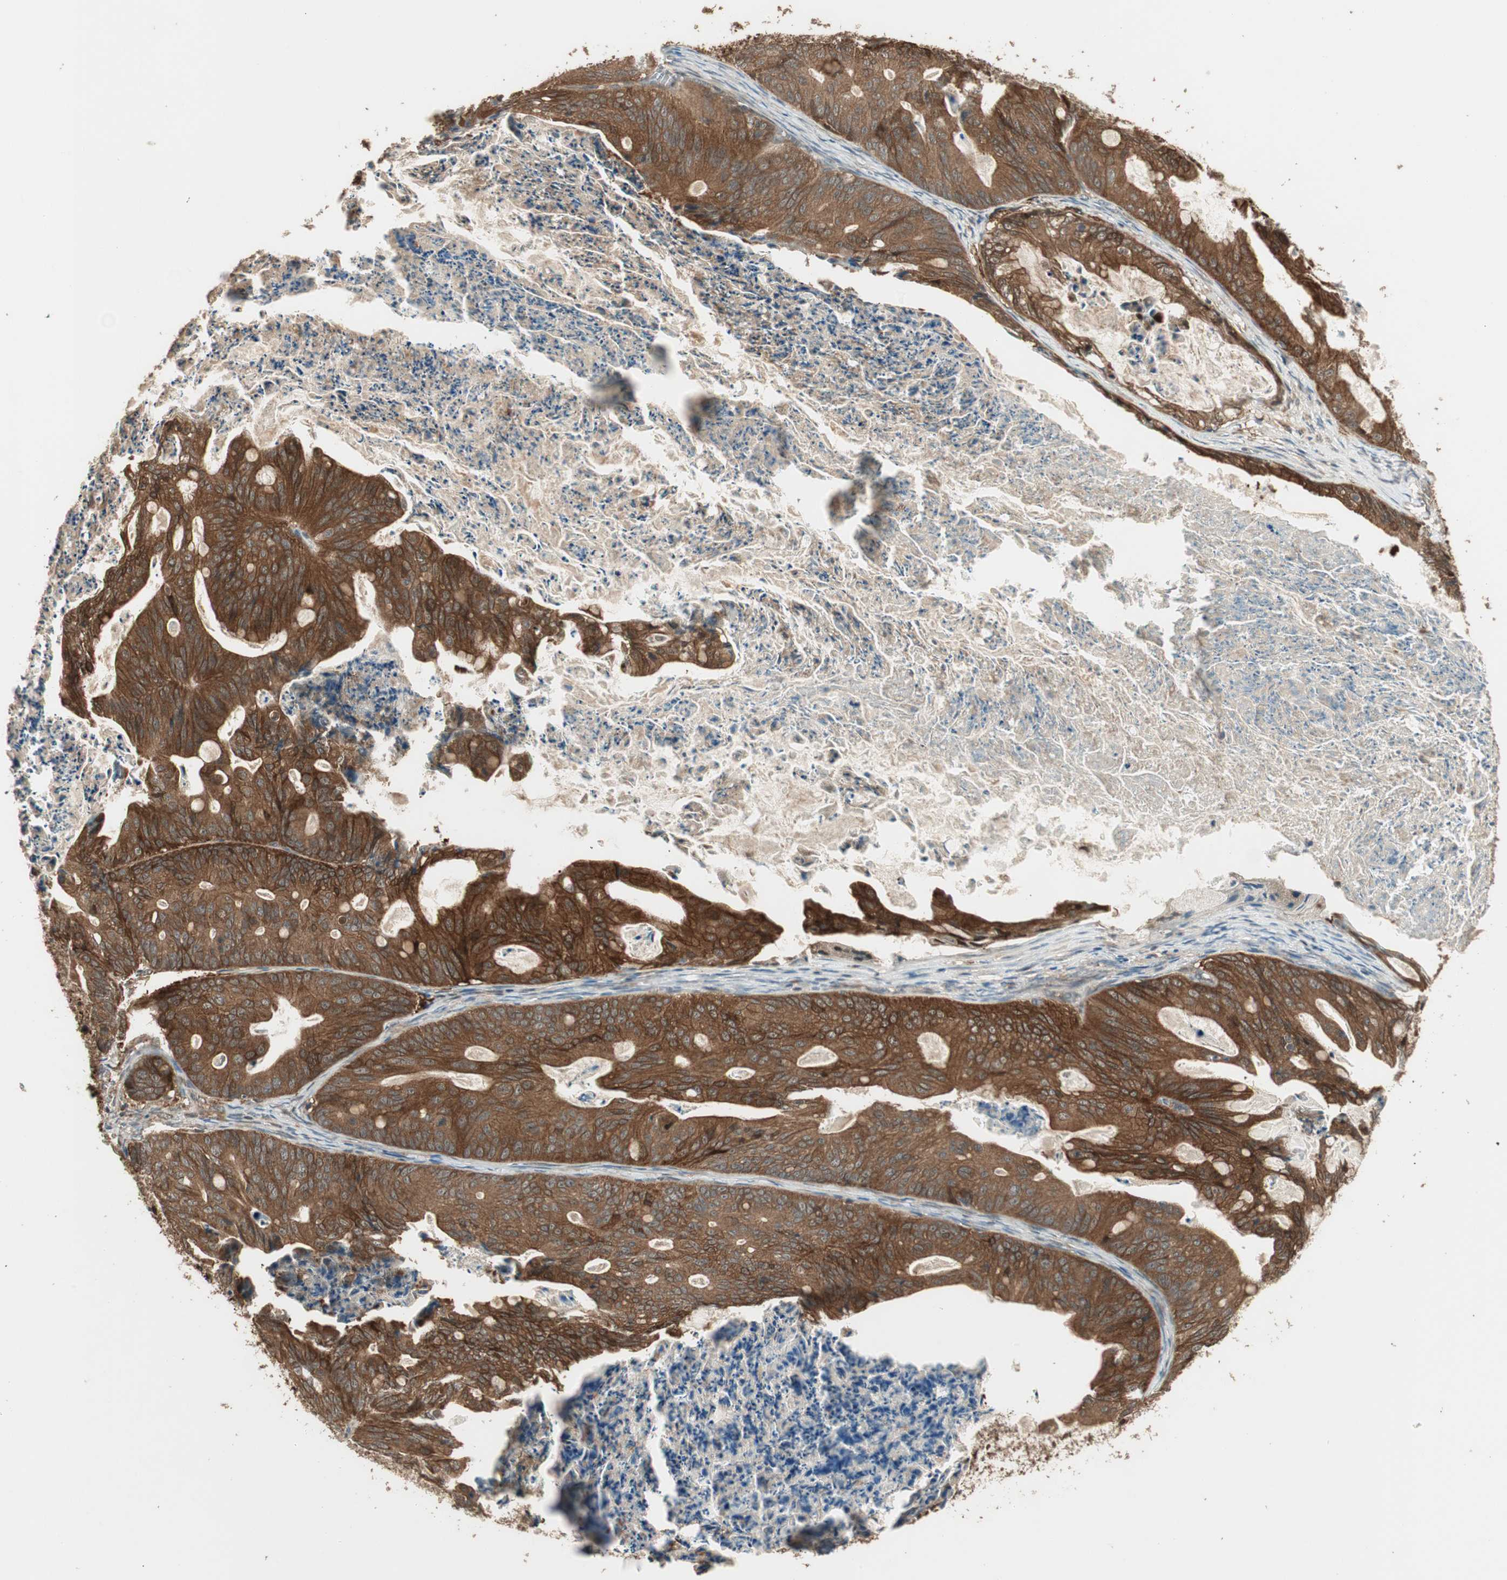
{"staining": {"intensity": "strong", "quantity": ">75%", "location": "cytoplasmic/membranous"}, "tissue": "ovarian cancer", "cell_type": "Tumor cells", "image_type": "cancer", "snomed": [{"axis": "morphology", "description": "Cystadenocarcinoma, mucinous, NOS"}, {"axis": "topography", "description": "Ovary"}], "caption": "IHC image of ovarian cancer stained for a protein (brown), which exhibits high levels of strong cytoplasmic/membranous staining in approximately >75% of tumor cells.", "gene": "CNOT4", "patient": {"sex": "female", "age": 37}}